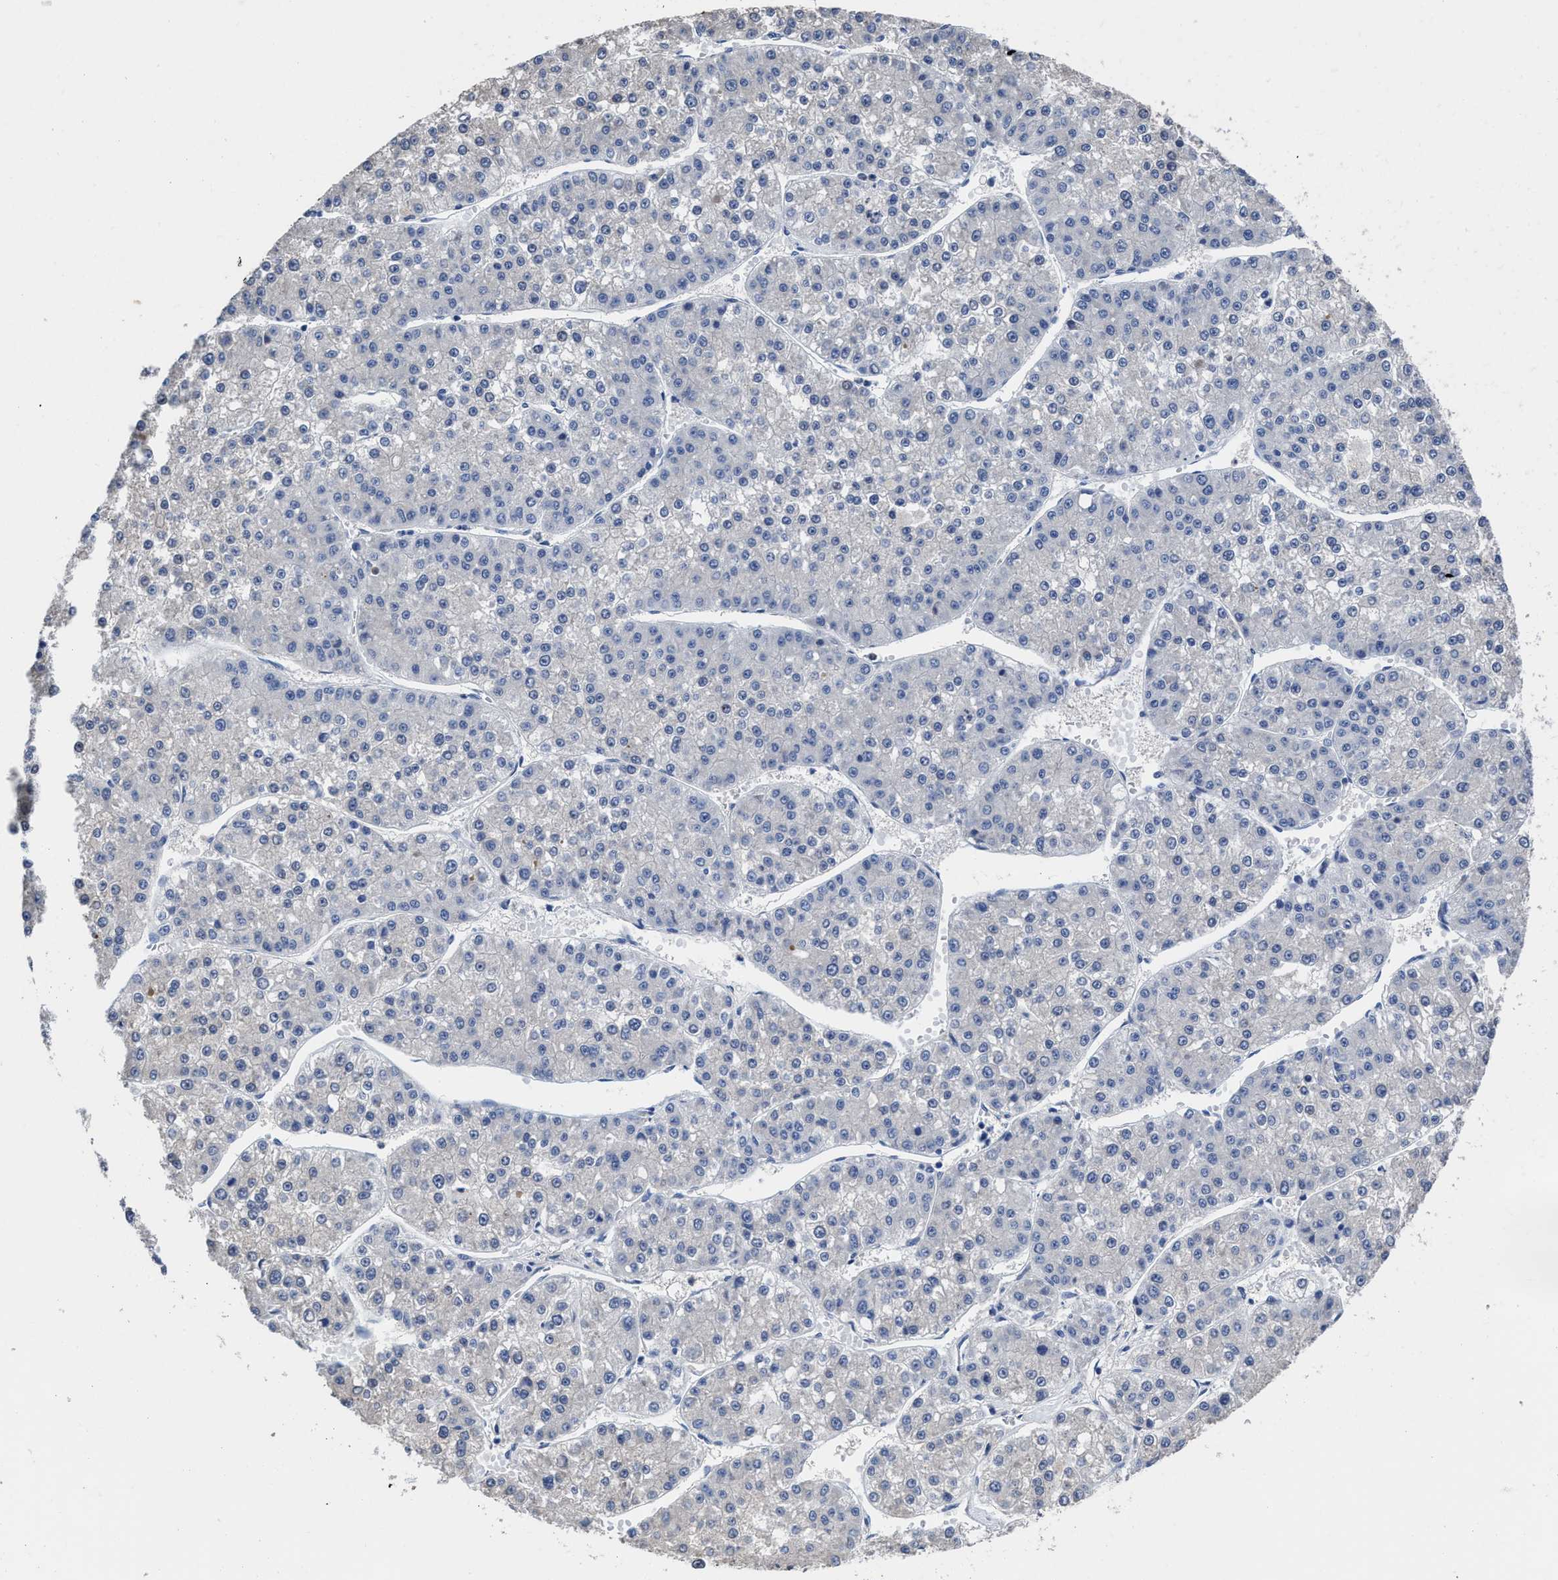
{"staining": {"intensity": "negative", "quantity": "none", "location": "none"}, "tissue": "liver cancer", "cell_type": "Tumor cells", "image_type": "cancer", "snomed": [{"axis": "morphology", "description": "Carcinoma, Hepatocellular, NOS"}, {"axis": "topography", "description": "Liver"}], "caption": "Immunohistochemistry (IHC) of liver cancer reveals no expression in tumor cells.", "gene": "HOOK1", "patient": {"sex": "female", "age": 73}}